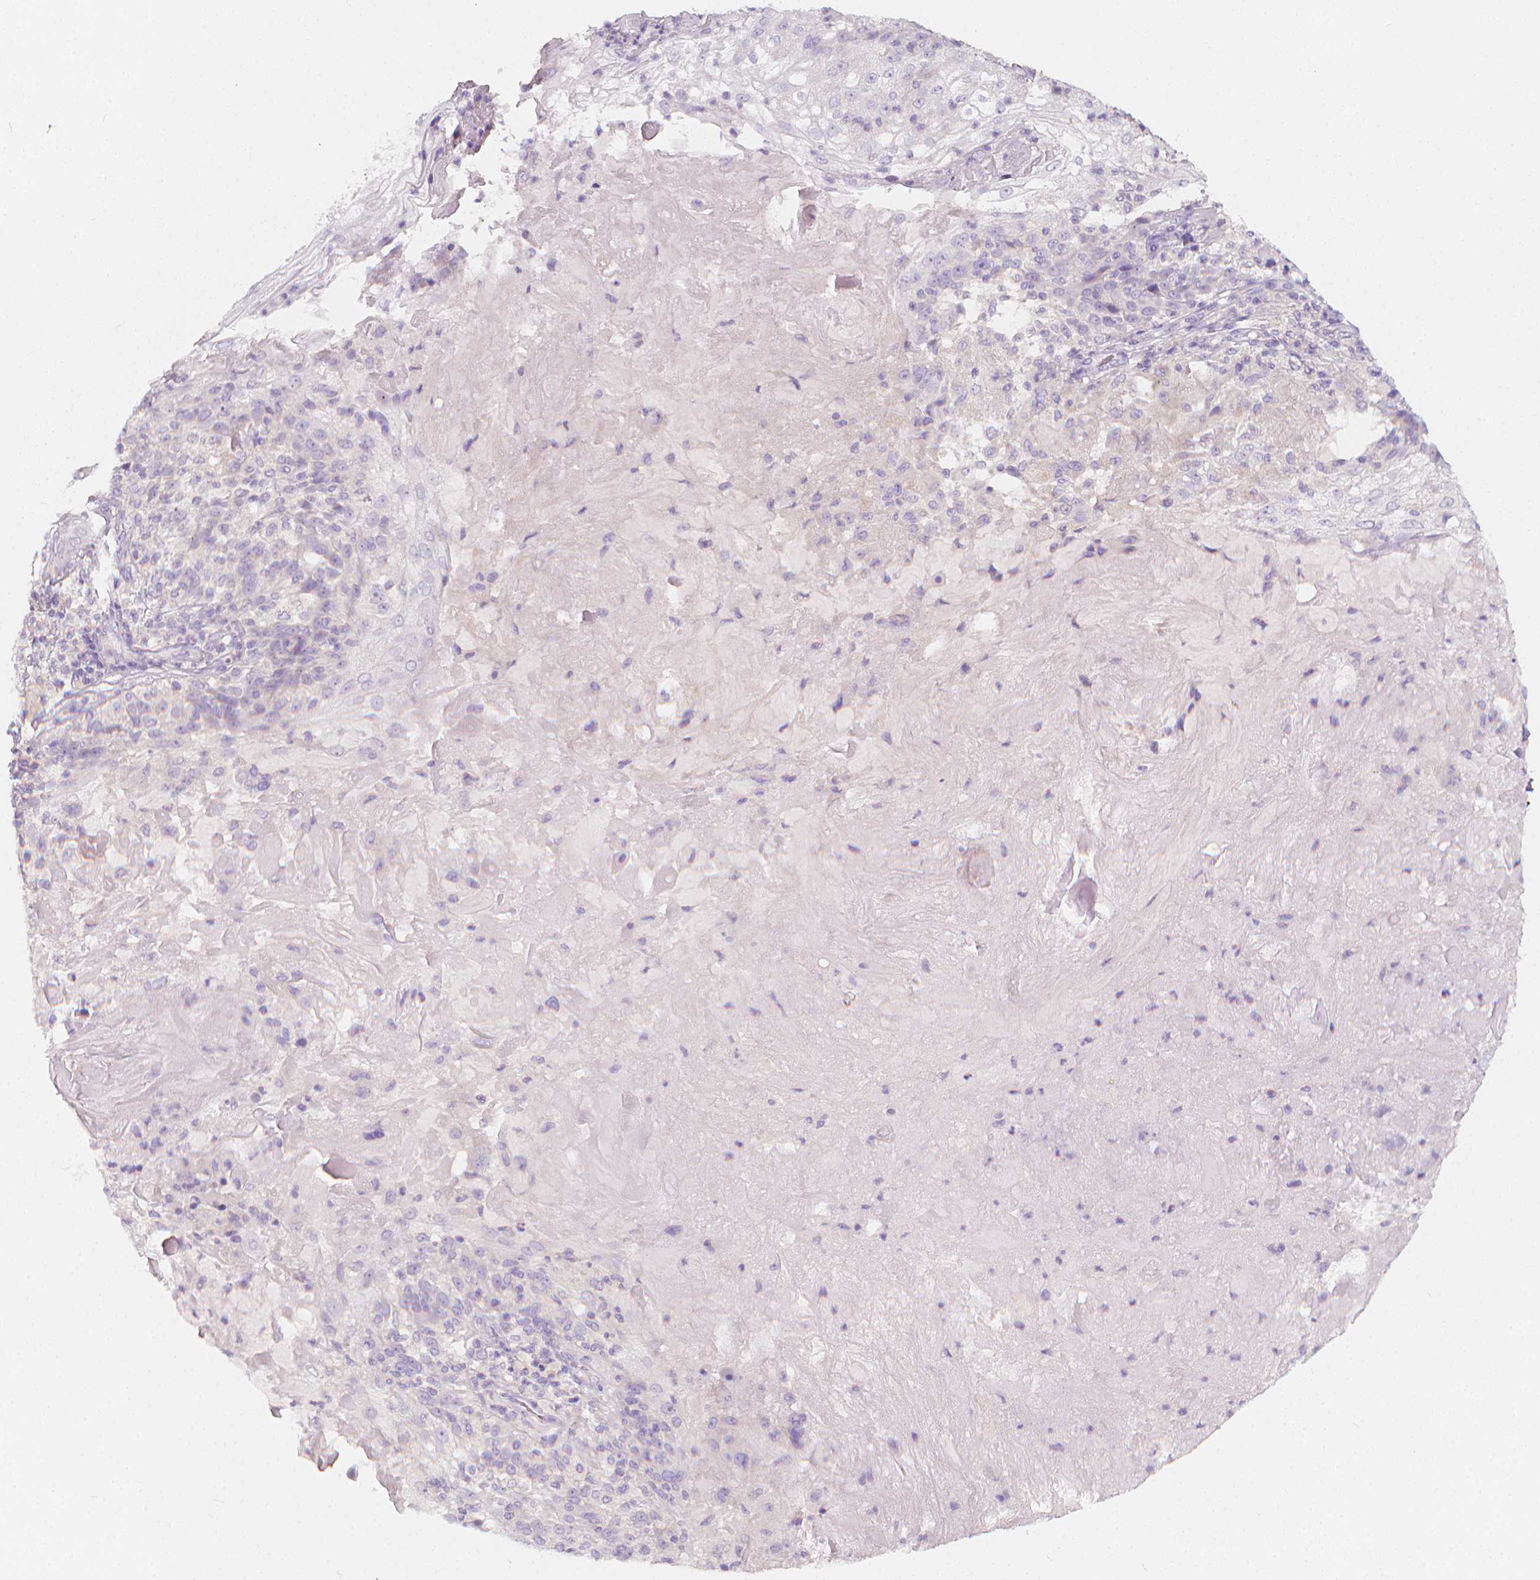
{"staining": {"intensity": "negative", "quantity": "none", "location": "none"}, "tissue": "skin cancer", "cell_type": "Tumor cells", "image_type": "cancer", "snomed": [{"axis": "morphology", "description": "Normal tissue, NOS"}, {"axis": "morphology", "description": "Squamous cell carcinoma, NOS"}, {"axis": "topography", "description": "Skin"}], "caption": "High magnification brightfield microscopy of squamous cell carcinoma (skin) stained with DAB (3,3'-diaminobenzidine) (brown) and counterstained with hematoxylin (blue): tumor cells show no significant positivity. (DAB (3,3'-diaminobenzidine) IHC with hematoxylin counter stain).", "gene": "RBFOX1", "patient": {"sex": "female", "age": 83}}